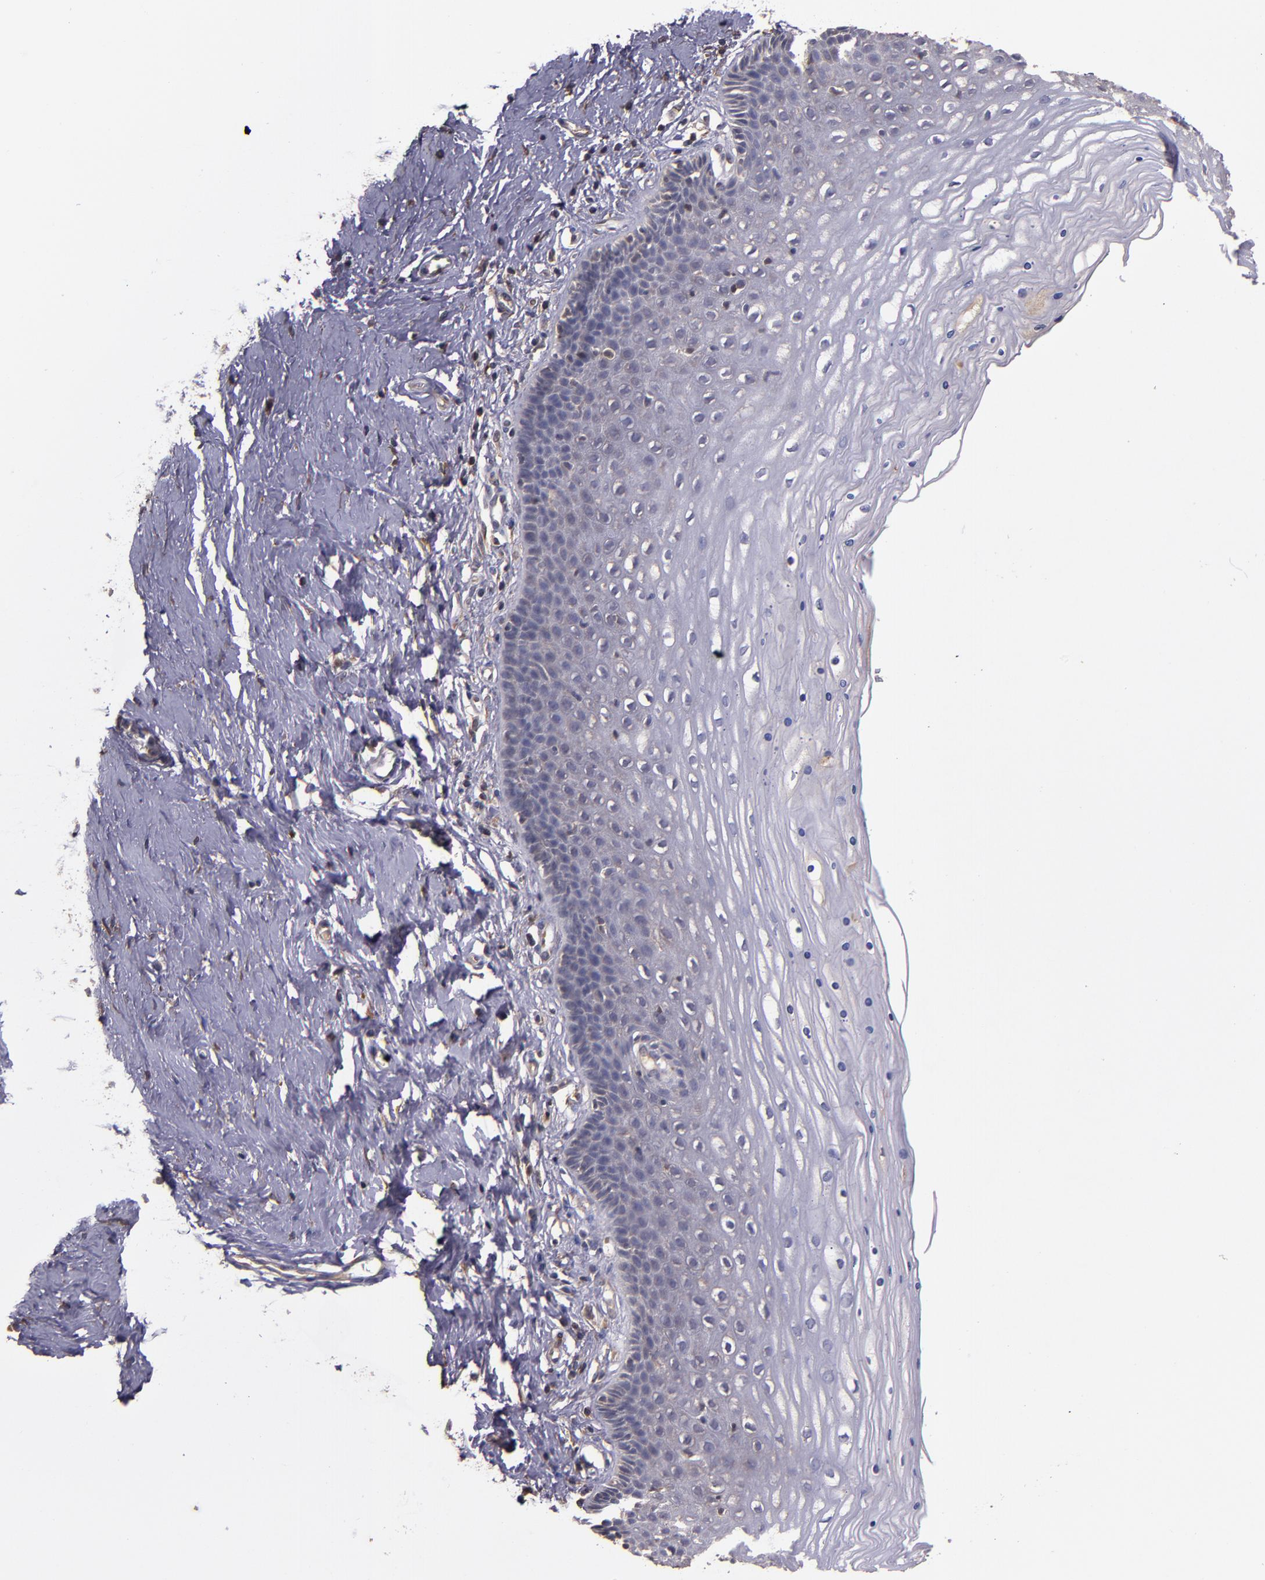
{"staining": {"intensity": "weak", "quantity": ">75%", "location": "cytoplasmic/membranous"}, "tissue": "cervix", "cell_type": "Glandular cells", "image_type": "normal", "snomed": [{"axis": "morphology", "description": "Normal tissue, NOS"}, {"axis": "topography", "description": "Cervix"}], "caption": "Immunohistochemistry (IHC) image of normal human cervix stained for a protein (brown), which reveals low levels of weak cytoplasmic/membranous expression in approximately >75% of glandular cells.", "gene": "PRAF2", "patient": {"sex": "female", "age": 39}}